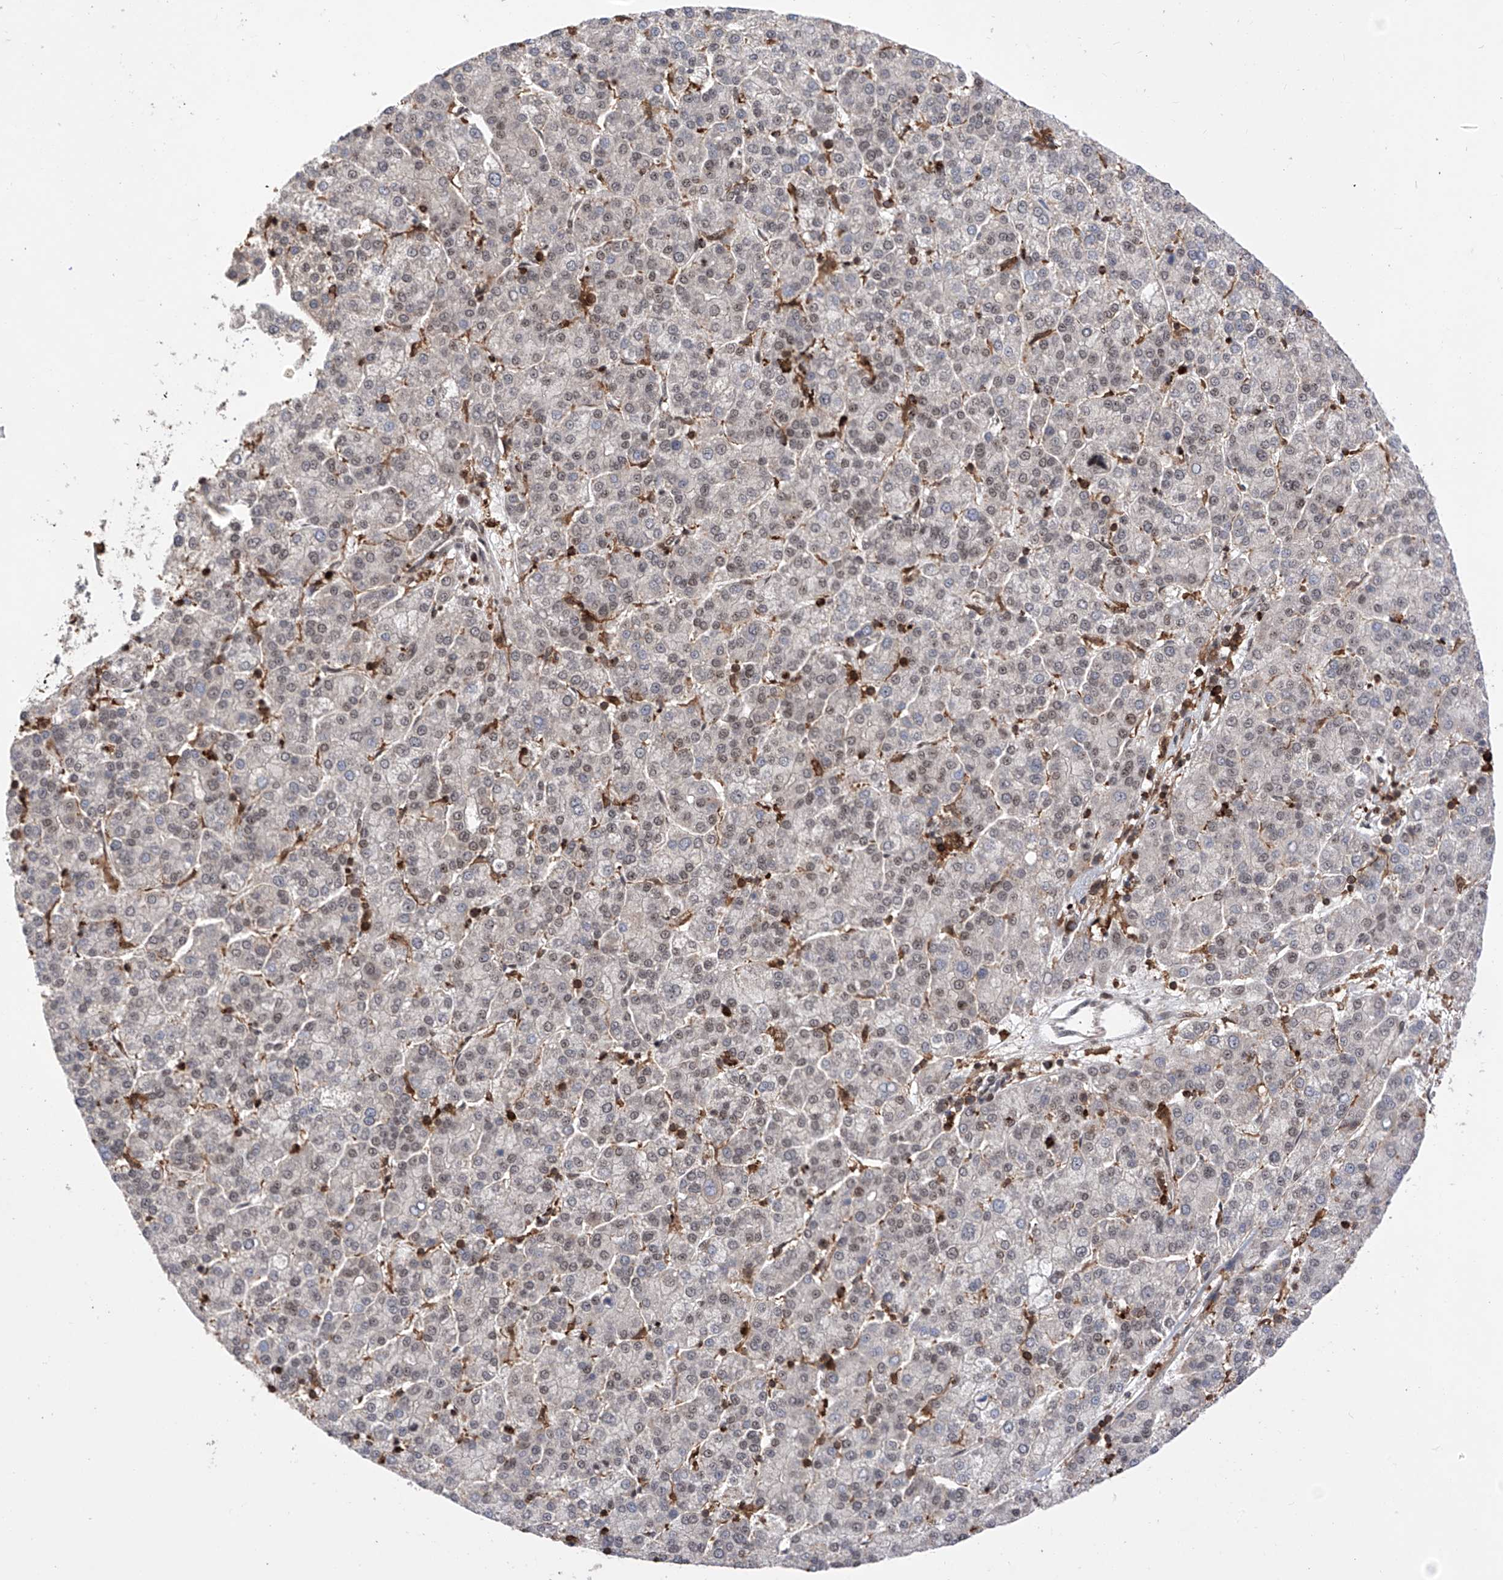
{"staining": {"intensity": "weak", "quantity": "25%-75%", "location": "nuclear"}, "tissue": "liver cancer", "cell_type": "Tumor cells", "image_type": "cancer", "snomed": [{"axis": "morphology", "description": "Carcinoma, Hepatocellular, NOS"}, {"axis": "topography", "description": "Liver"}], "caption": "Immunohistochemical staining of hepatocellular carcinoma (liver) demonstrates weak nuclear protein positivity in about 25%-75% of tumor cells.", "gene": "ZNF280D", "patient": {"sex": "female", "age": 58}}